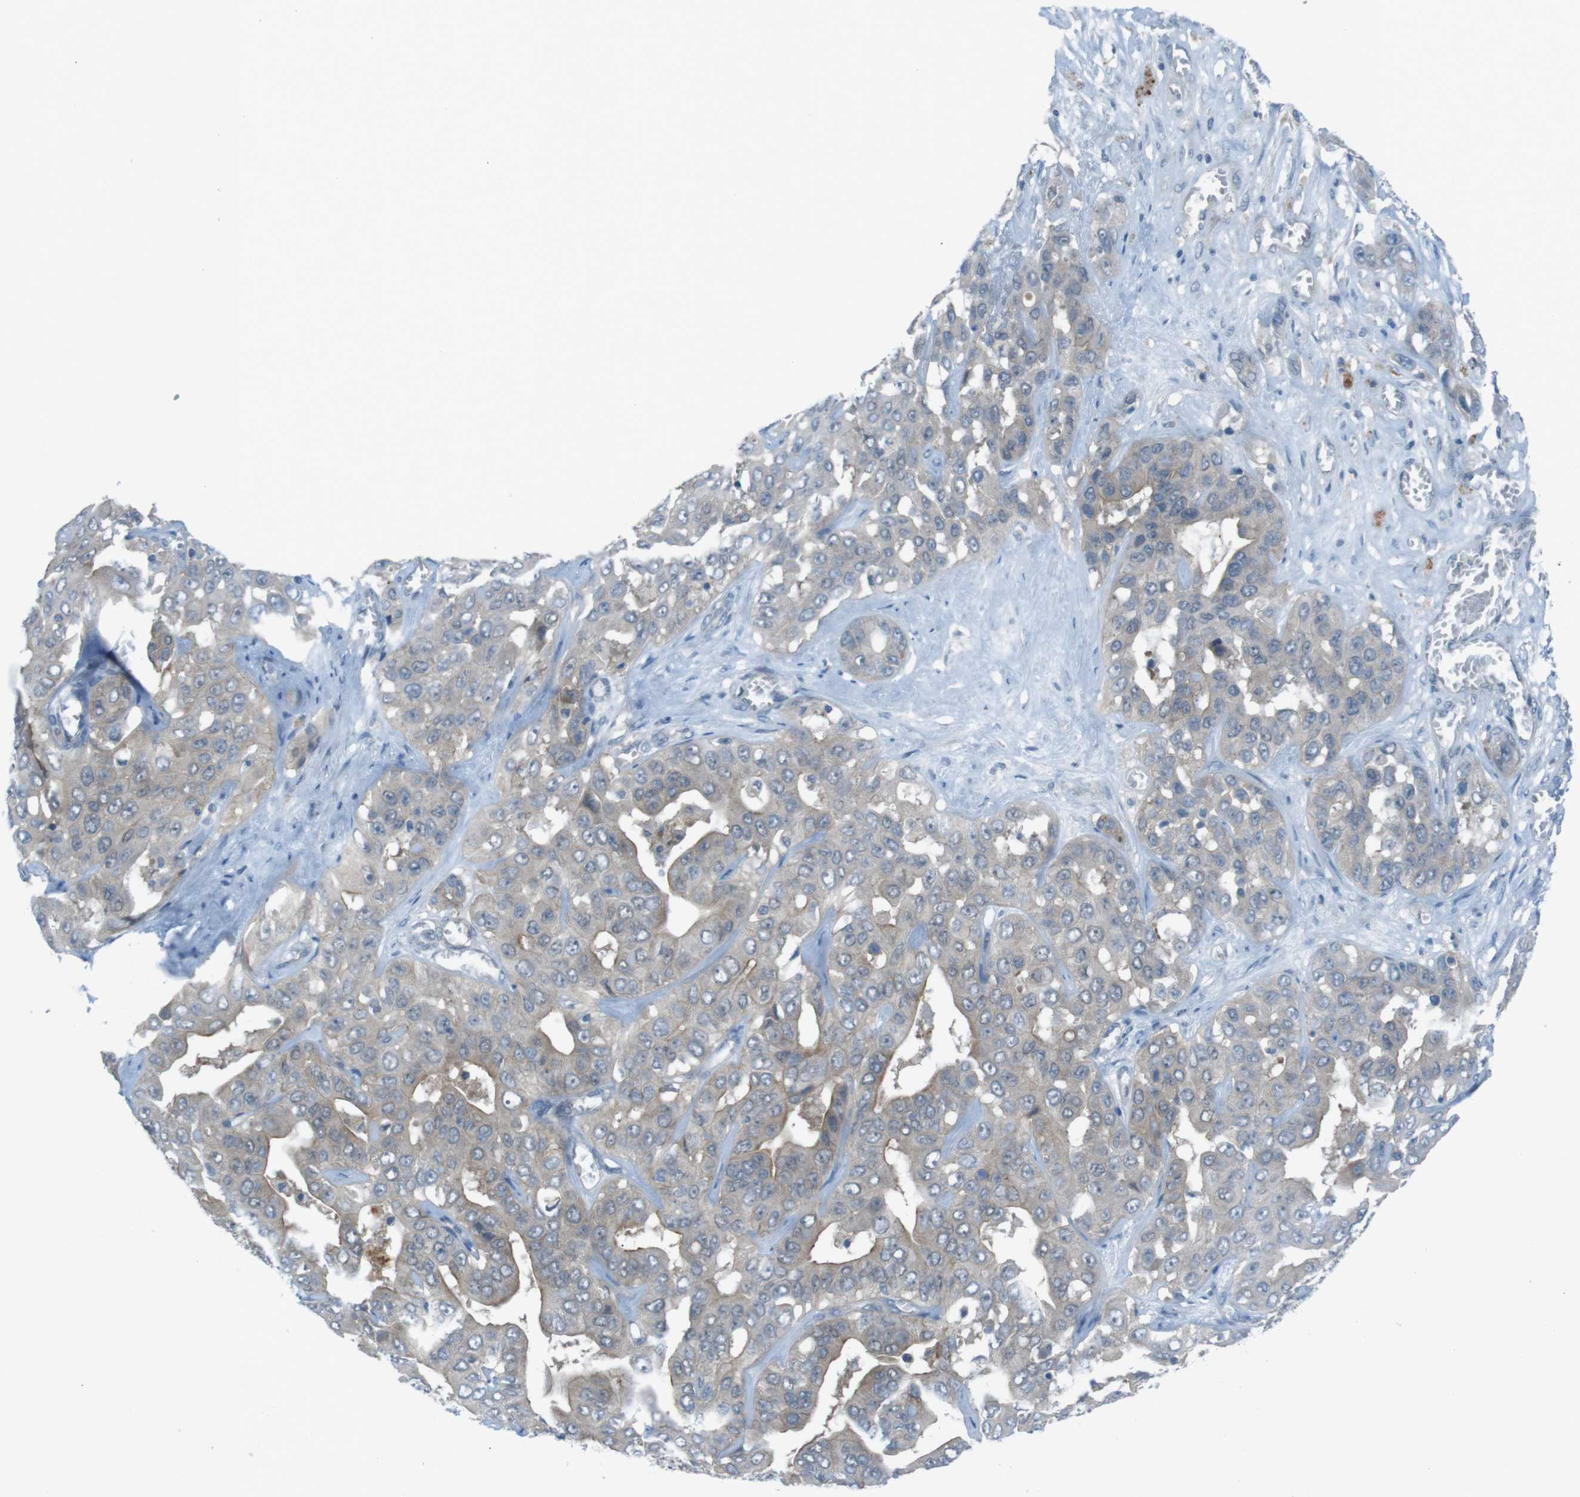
{"staining": {"intensity": "moderate", "quantity": "<25%", "location": "cytoplasmic/membranous"}, "tissue": "liver cancer", "cell_type": "Tumor cells", "image_type": "cancer", "snomed": [{"axis": "morphology", "description": "Cholangiocarcinoma"}, {"axis": "topography", "description": "Liver"}], "caption": "Human liver cancer stained with a protein marker demonstrates moderate staining in tumor cells.", "gene": "ZDHHC20", "patient": {"sex": "female", "age": 52}}